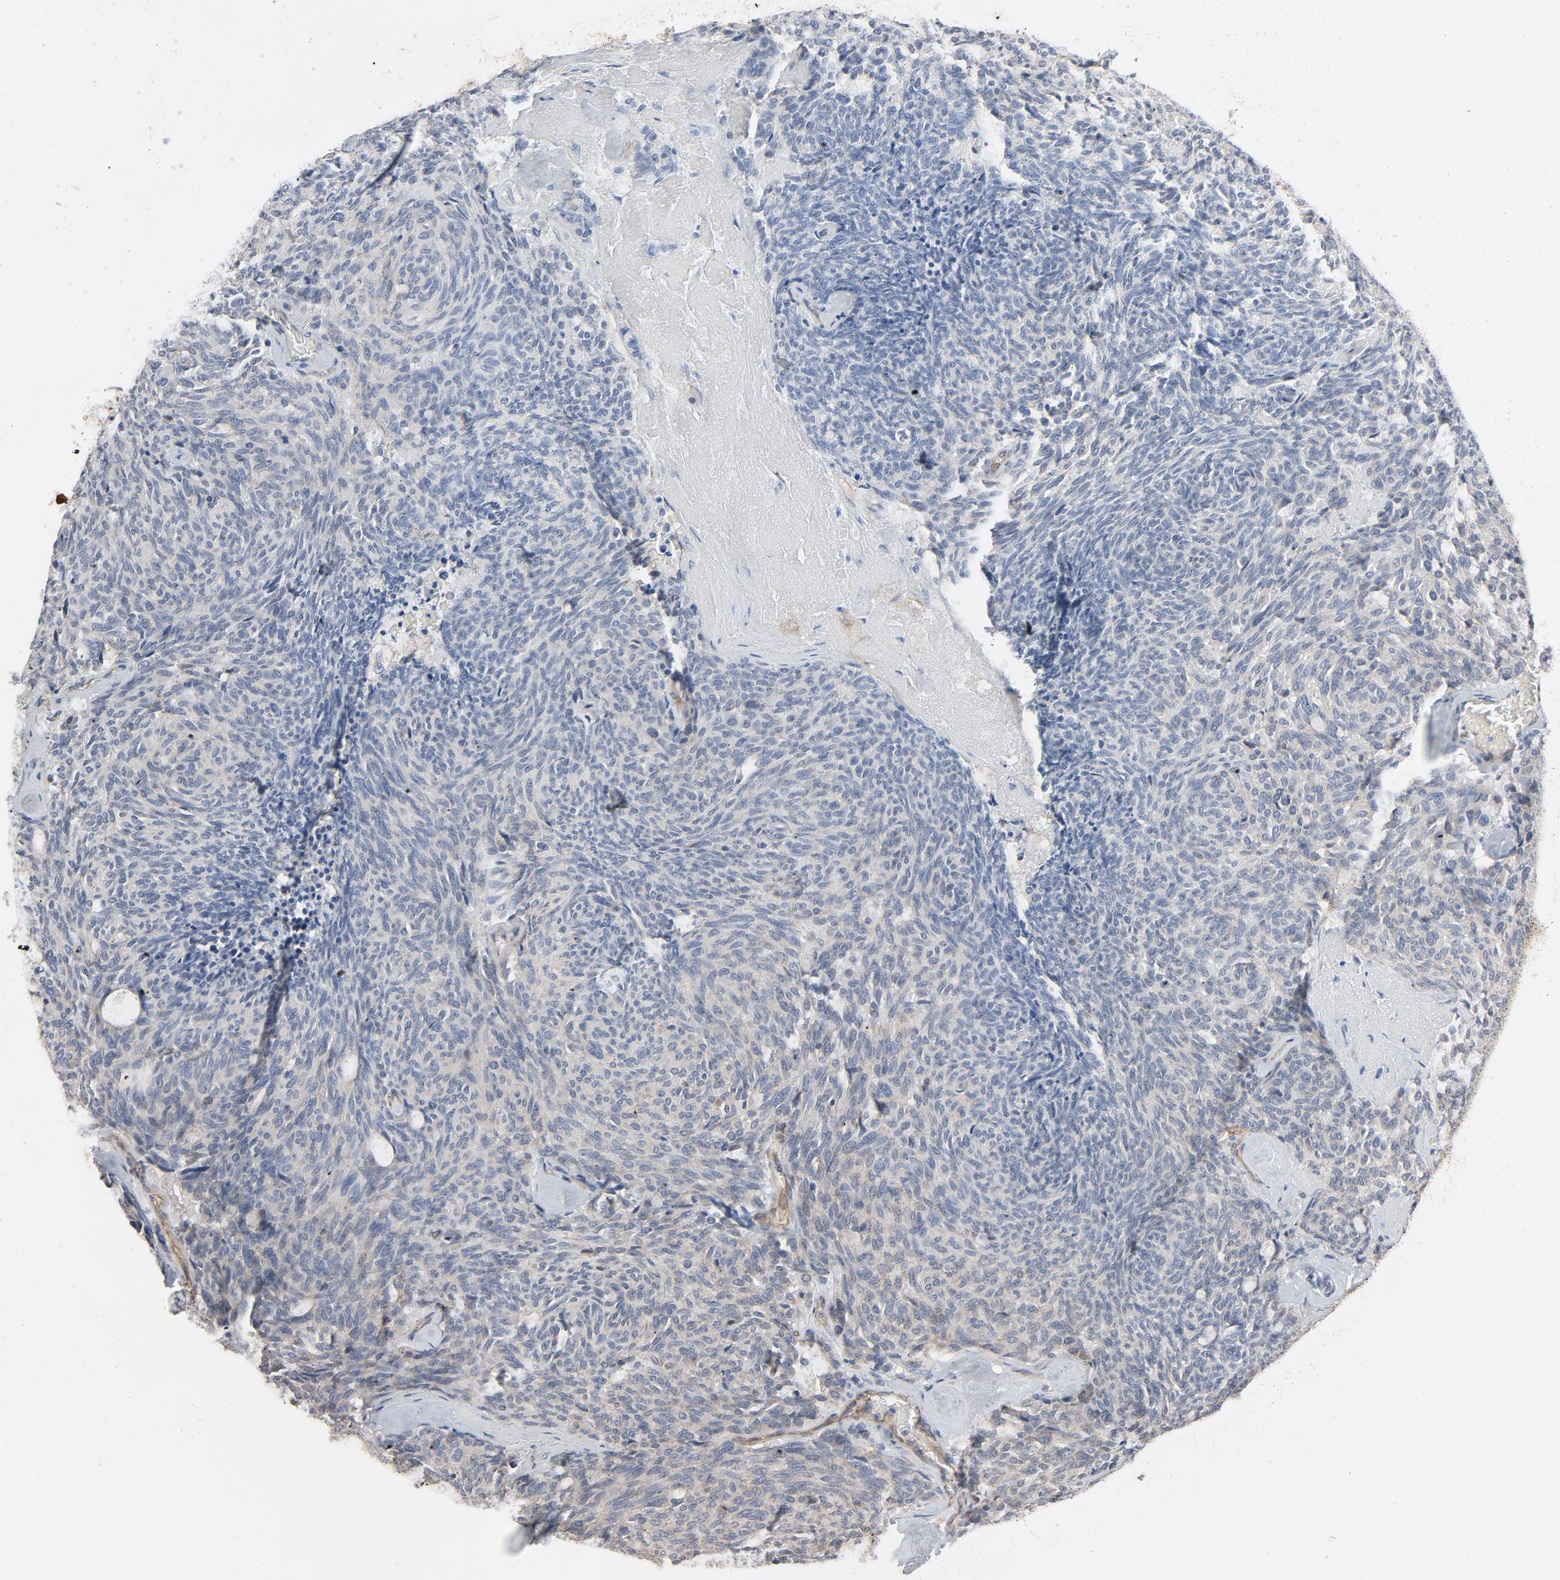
{"staining": {"intensity": "weak", "quantity": "<25%", "location": "cytoplasmic/membranous"}, "tissue": "carcinoid", "cell_type": "Tumor cells", "image_type": "cancer", "snomed": [{"axis": "morphology", "description": "Carcinoid, malignant, NOS"}, {"axis": "topography", "description": "Pancreas"}], "caption": "IHC of human carcinoid demonstrates no expression in tumor cells. (DAB (3,3'-diaminobenzidine) immunohistochemistry visualized using brightfield microscopy, high magnification).", "gene": "TRIOBP", "patient": {"sex": "female", "age": 54}}